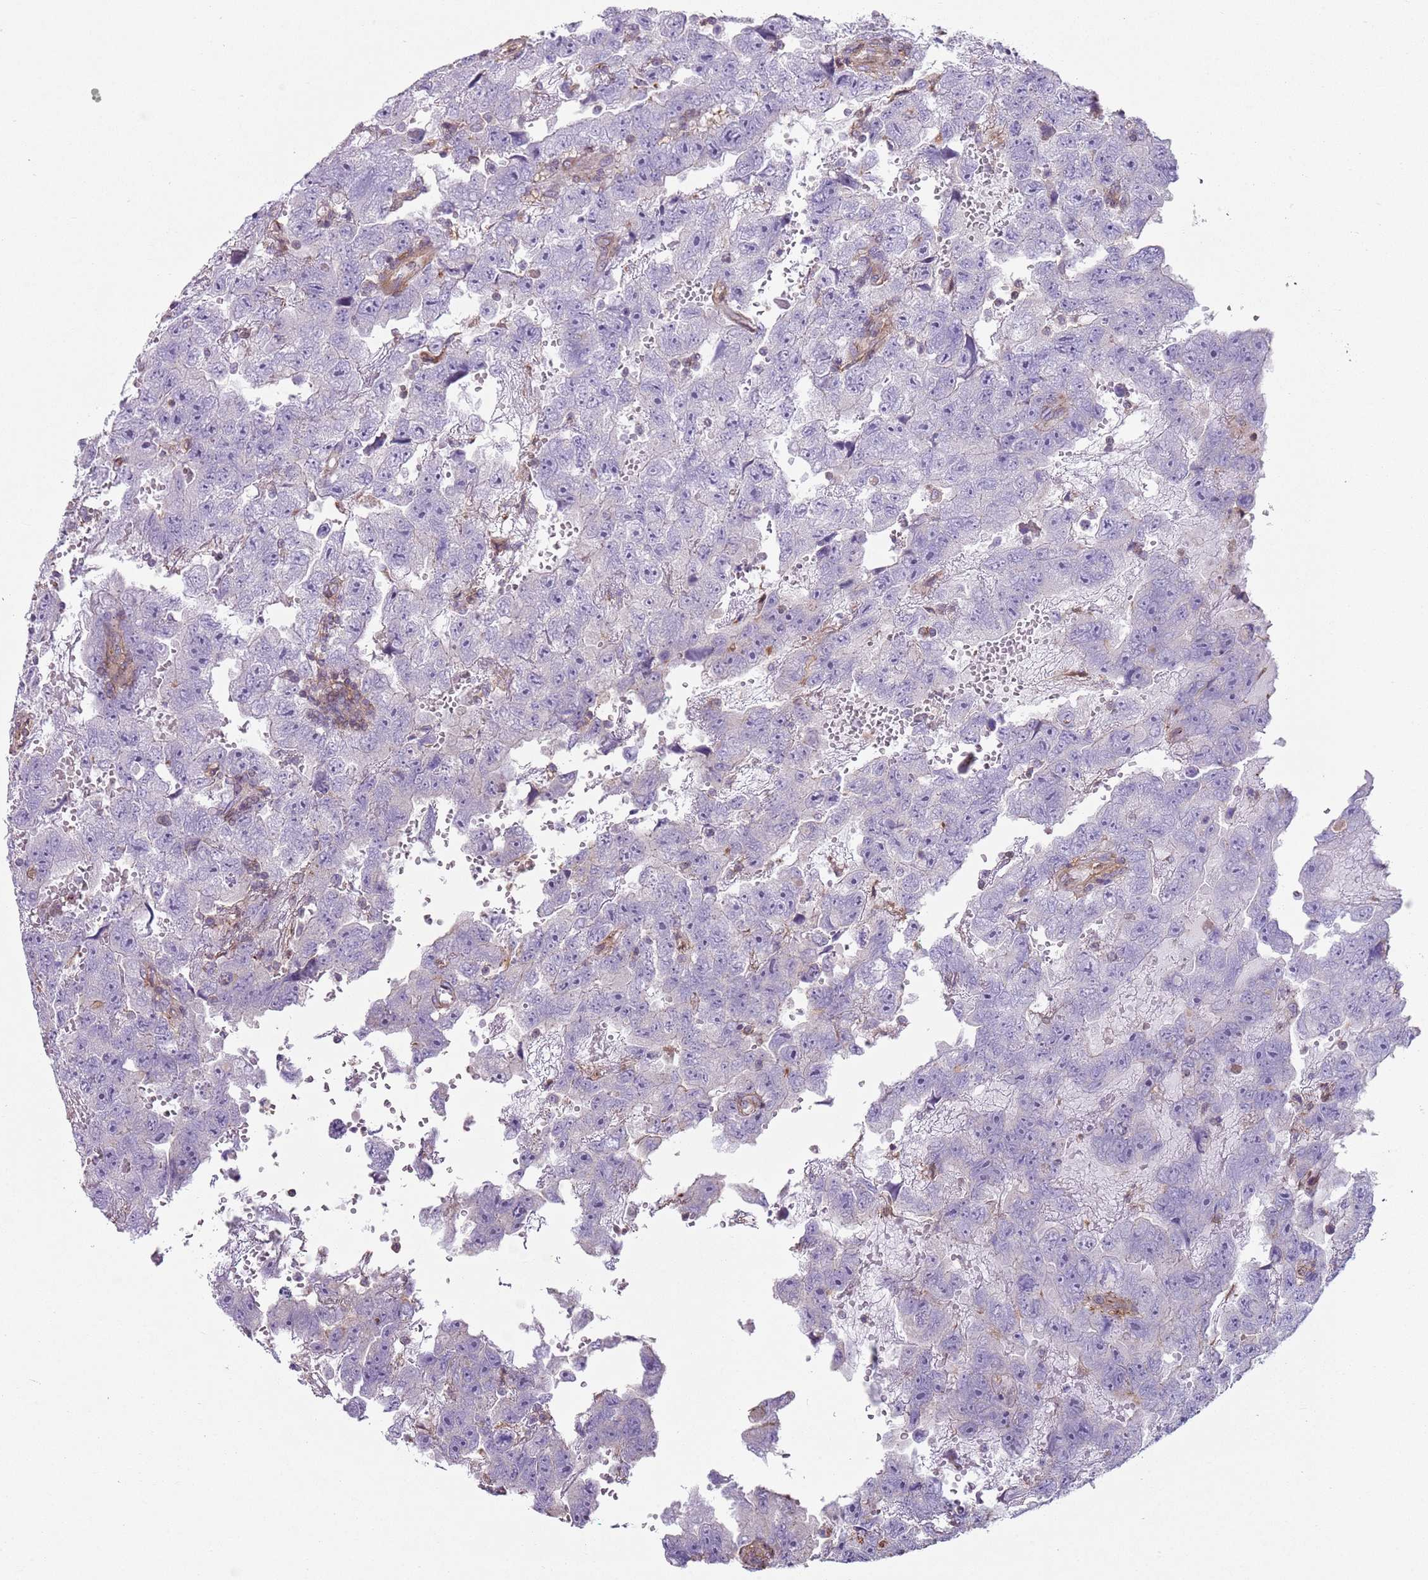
{"staining": {"intensity": "negative", "quantity": "none", "location": "none"}, "tissue": "testis cancer", "cell_type": "Tumor cells", "image_type": "cancer", "snomed": [{"axis": "morphology", "description": "Carcinoma, Embryonal, NOS"}, {"axis": "topography", "description": "Testis"}], "caption": "DAB (3,3'-diaminobenzidine) immunohistochemical staining of testis embryonal carcinoma demonstrates no significant positivity in tumor cells.", "gene": "GNAI3", "patient": {"sex": "male", "age": 45}}